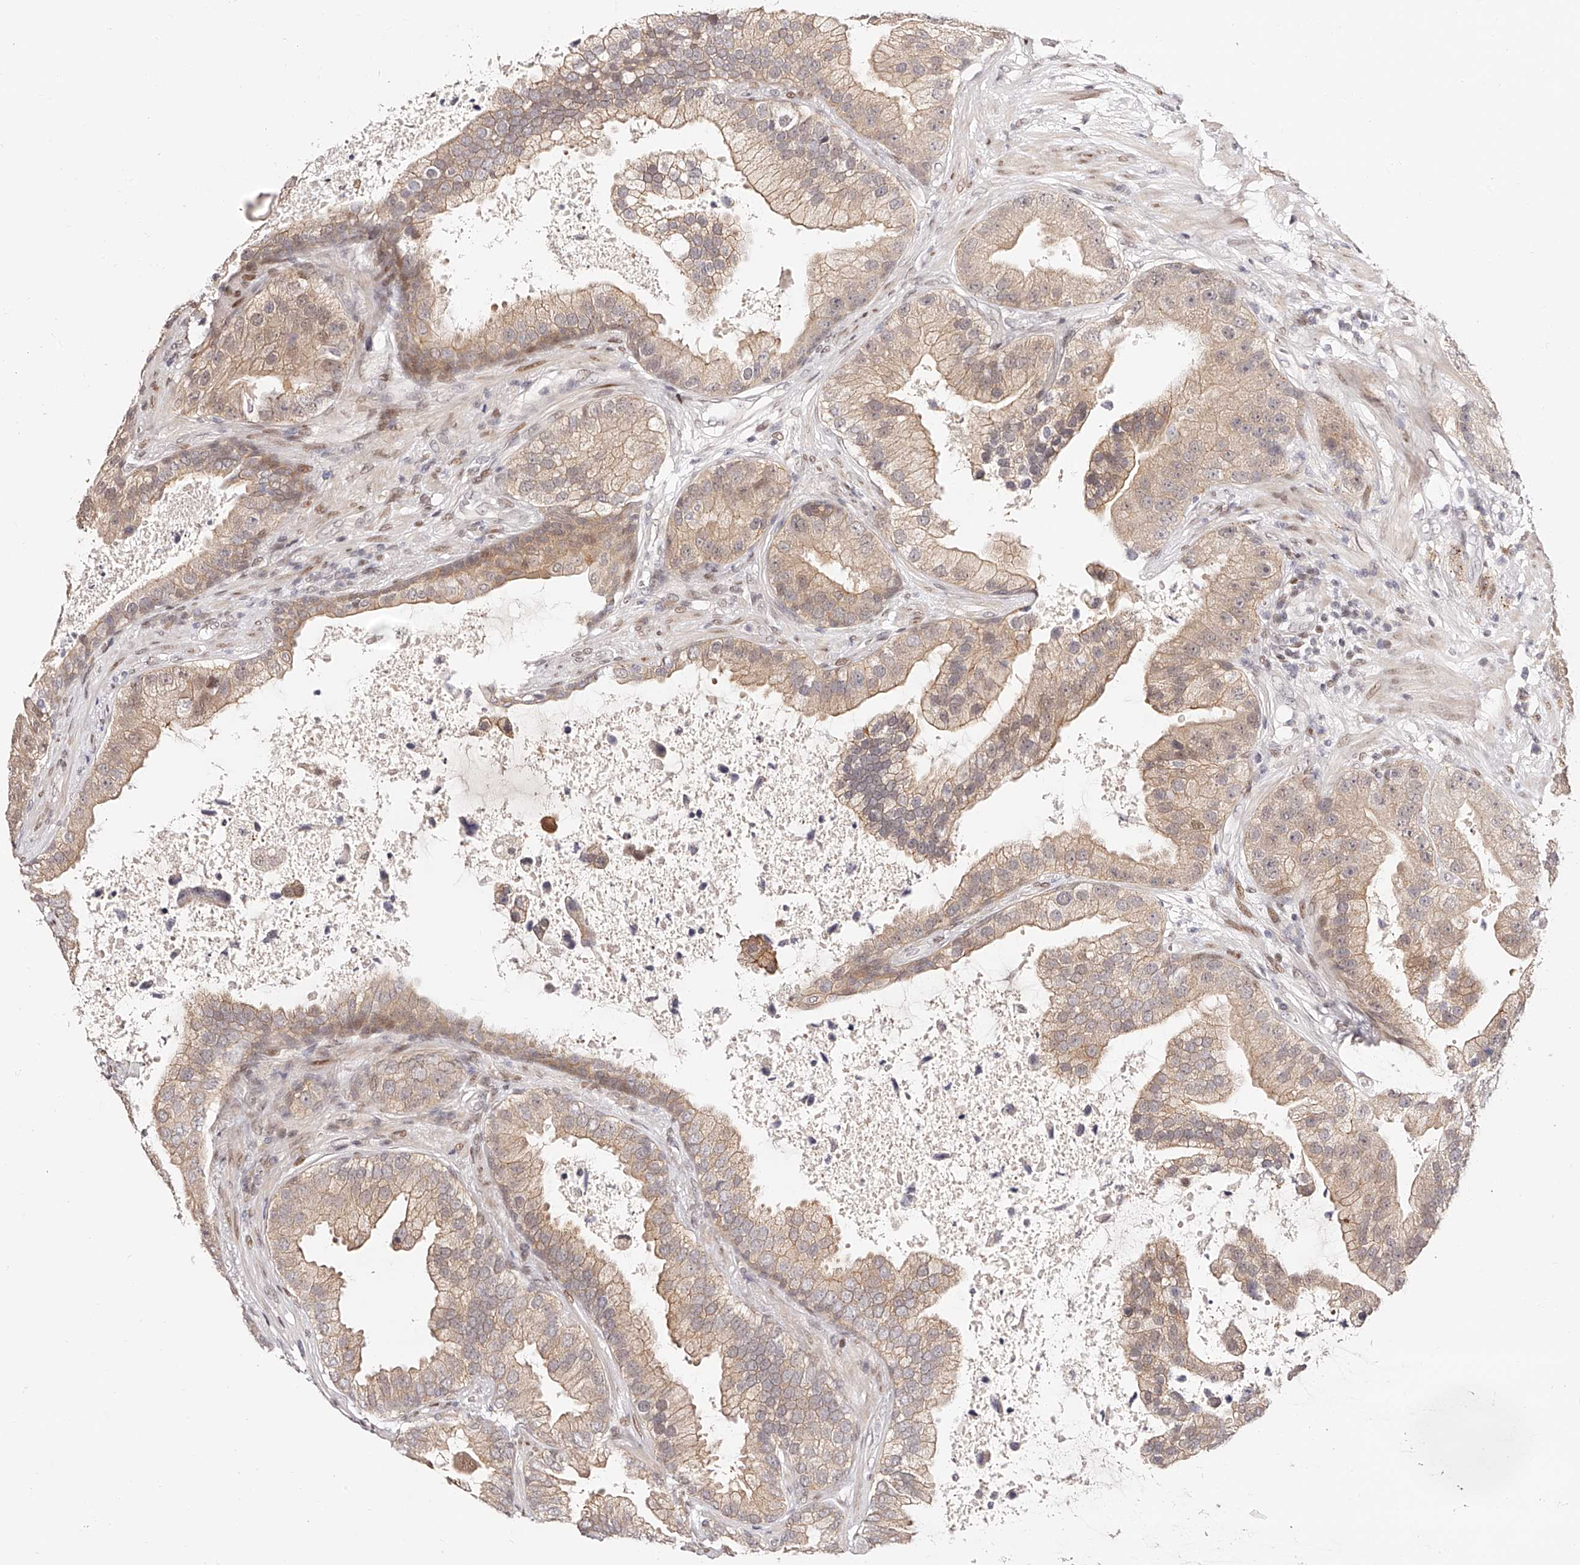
{"staining": {"intensity": "moderate", "quantity": "25%-75%", "location": "cytoplasmic/membranous,nuclear"}, "tissue": "prostate cancer", "cell_type": "Tumor cells", "image_type": "cancer", "snomed": [{"axis": "morphology", "description": "Adenocarcinoma, High grade"}, {"axis": "topography", "description": "Prostate"}], "caption": "An image of adenocarcinoma (high-grade) (prostate) stained for a protein exhibits moderate cytoplasmic/membranous and nuclear brown staining in tumor cells. The staining was performed using DAB, with brown indicating positive protein expression. Nuclei are stained blue with hematoxylin.", "gene": "USF3", "patient": {"sex": "male", "age": 70}}